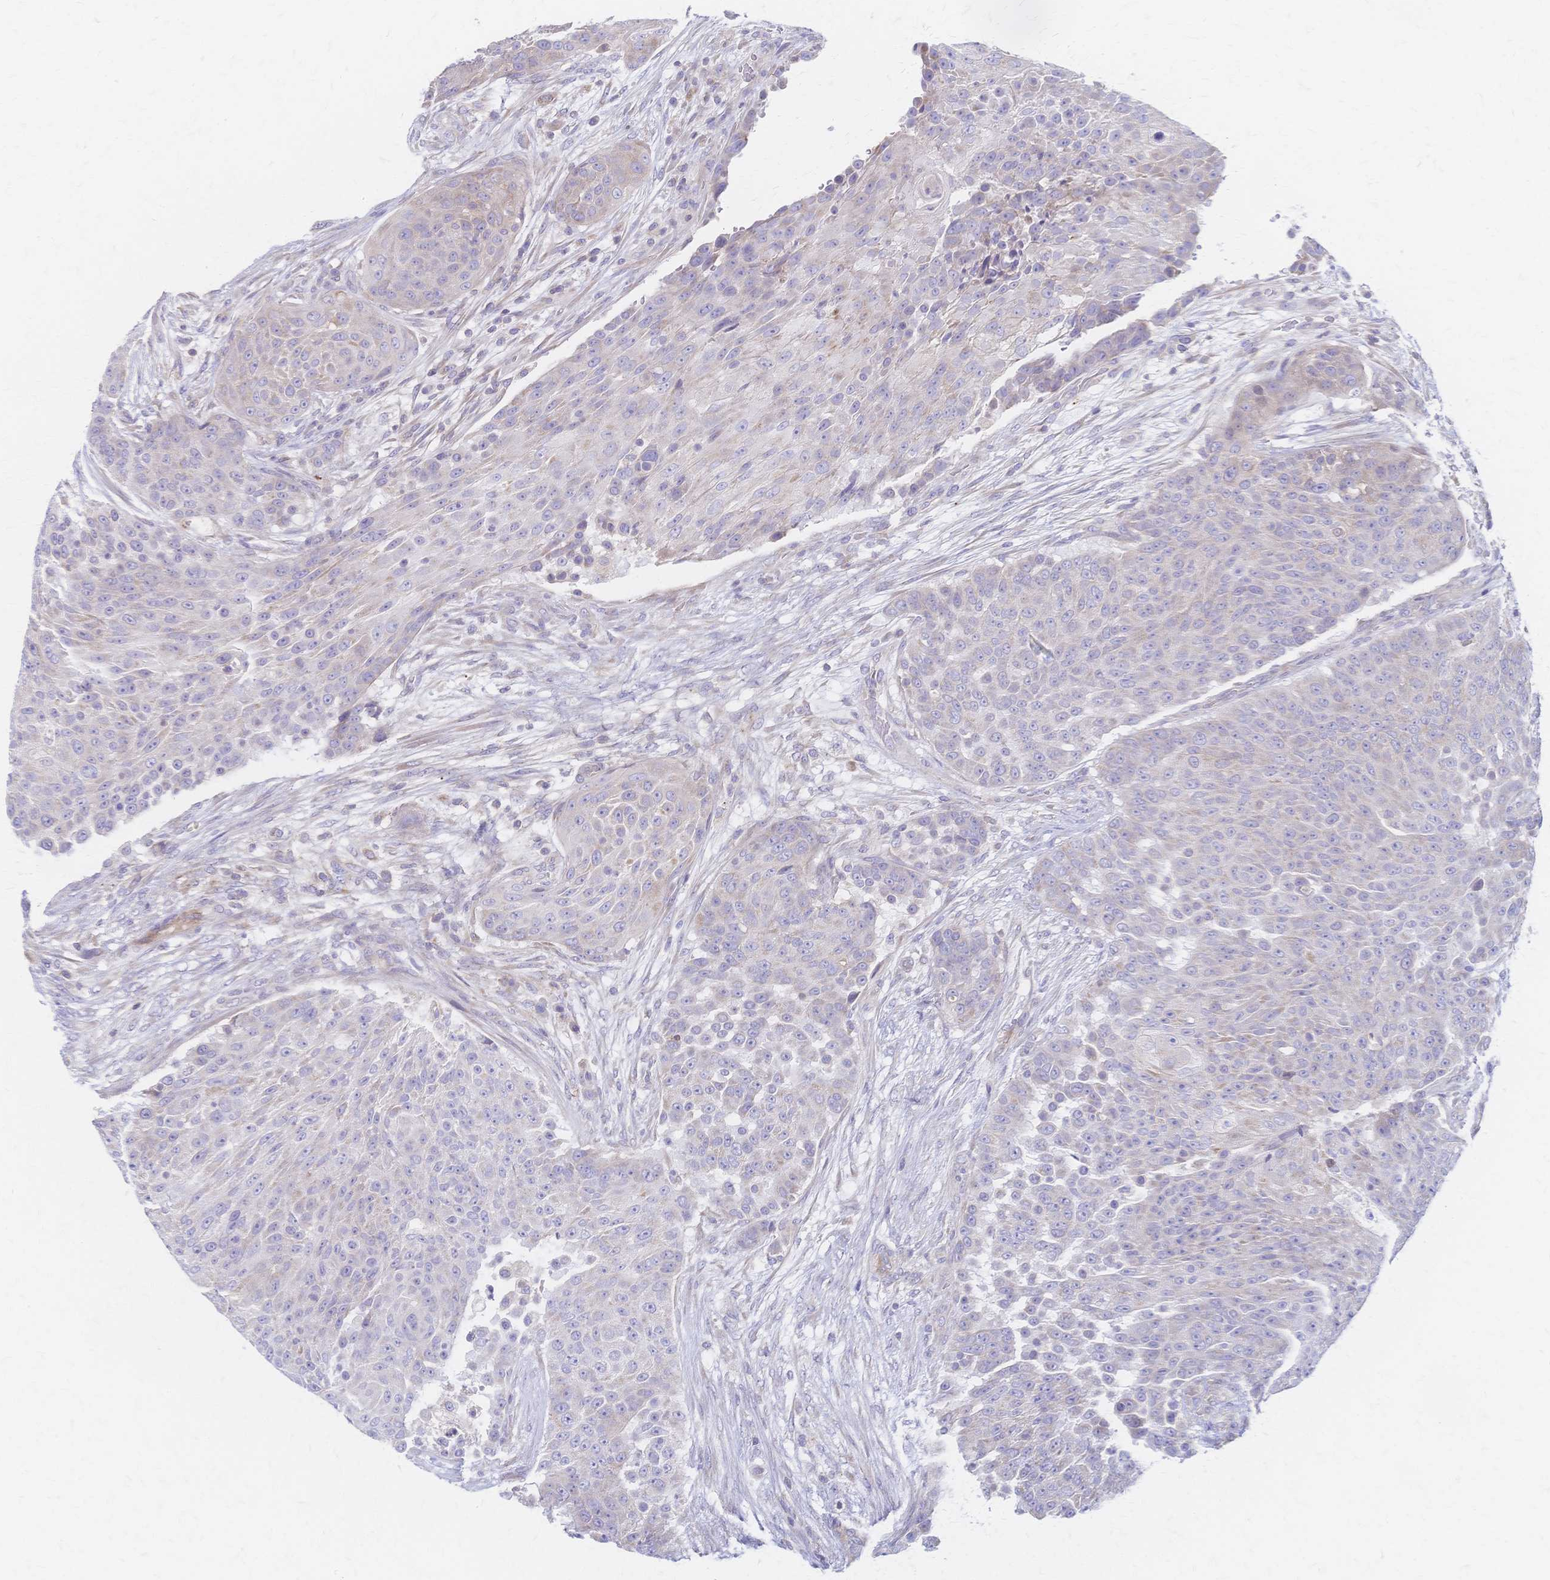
{"staining": {"intensity": "negative", "quantity": "none", "location": "none"}, "tissue": "urothelial cancer", "cell_type": "Tumor cells", "image_type": "cancer", "snomed": [{"axis": "morphology", "description": "Urothelial carcinoma, High grade"}, {"axis": "topography", "description": "Urinary bladder"}], "caption": "Immunohistochemistry photomicrograph of neoplastic tissue: human urothelial cancer stained with DAB (3,3'-diaminobenzidine) exhibits no significant protein expression in tumor cells.", "gene": "CYB5A", "patient": {"sex": "female", "age": 63}}